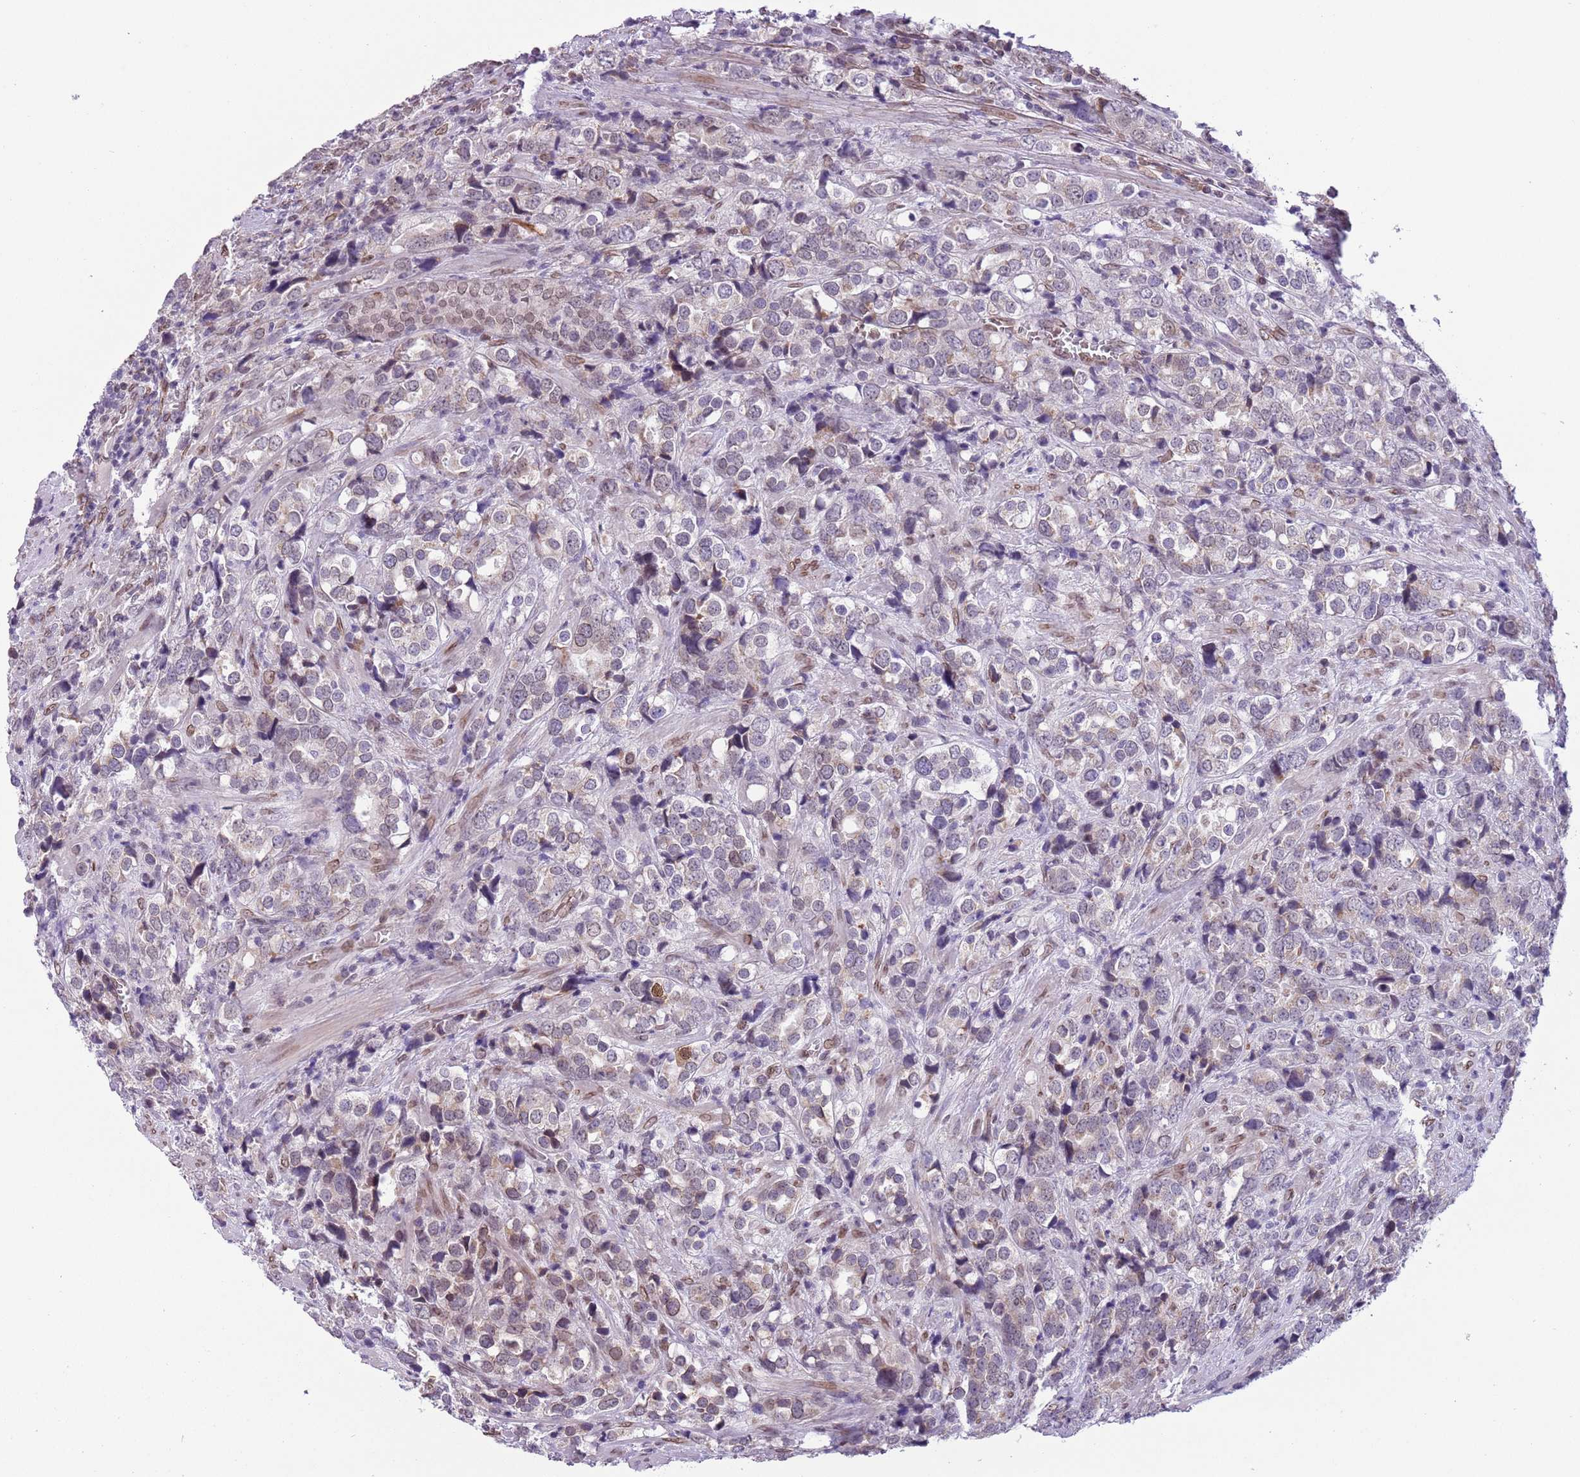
{"staining": {"intensity": "weak", "quantity": "<25%", "location": "cytoplasmic/membranous,nuclear"}, "tissue": "prostate cancer", "cell_type": "Tumor cells", "image_type": "cancer", "snomed": [{"axis": "morphology", "description": "Adenocarcinoma, High grade"}, {"axis": "topography", "description": "Prostate"}], "caption": "Immunohistochemistry photomicrograph of neoplastic tissue: human prostate high-grade adenocarcinoma stained with DAB (3,3'-diaminobenzidine) exhibits no significant protein expression in tumor cells.", "gene": "ZGLP1", "patient": {"sex": "male", "age": 71}}